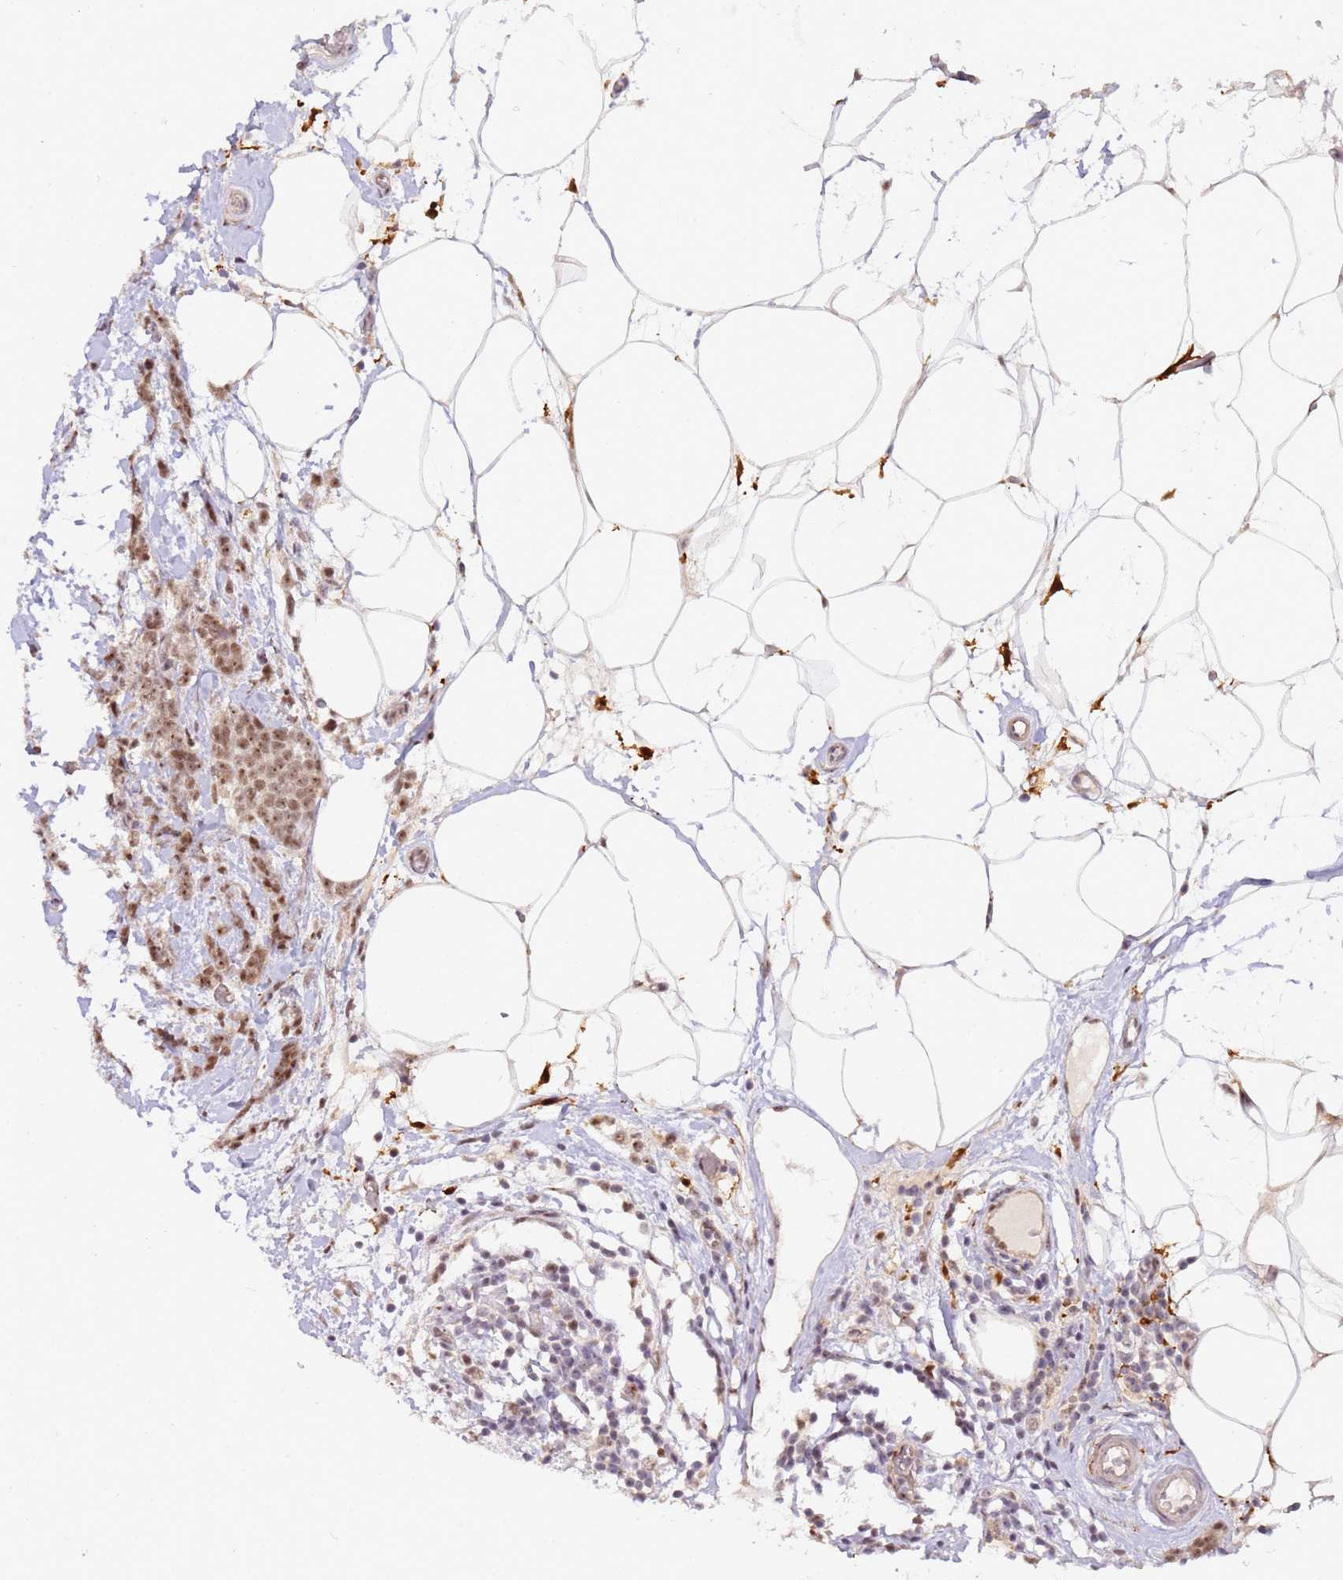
{"staining": {"intensity": "moderate", "quantity": ">75%", "location": "nuclear"}, "tissue": "breast cancer", "cell_type": "Tumor cells", "image_type": "cancer", "snomed": [{"axis": "morphology", "description": "Lobular carcinoma"}, {"axis": "topography", "description": "Breast"}], "caption": "High-magnification brightfield microscopy of breast lobular carcinoma stained with DAB (3,3'-diaminobenzidine) (brown) and counterstained with hematoxylin (blue). tumor cells exhibit moderate nuclear staining is present in approximately>75% of cells. (brown staining indicates protein expression, while blue staining denotes nuclei).", "gene": "LGALSL", "patient": {"sex": "female", "age": 58}}